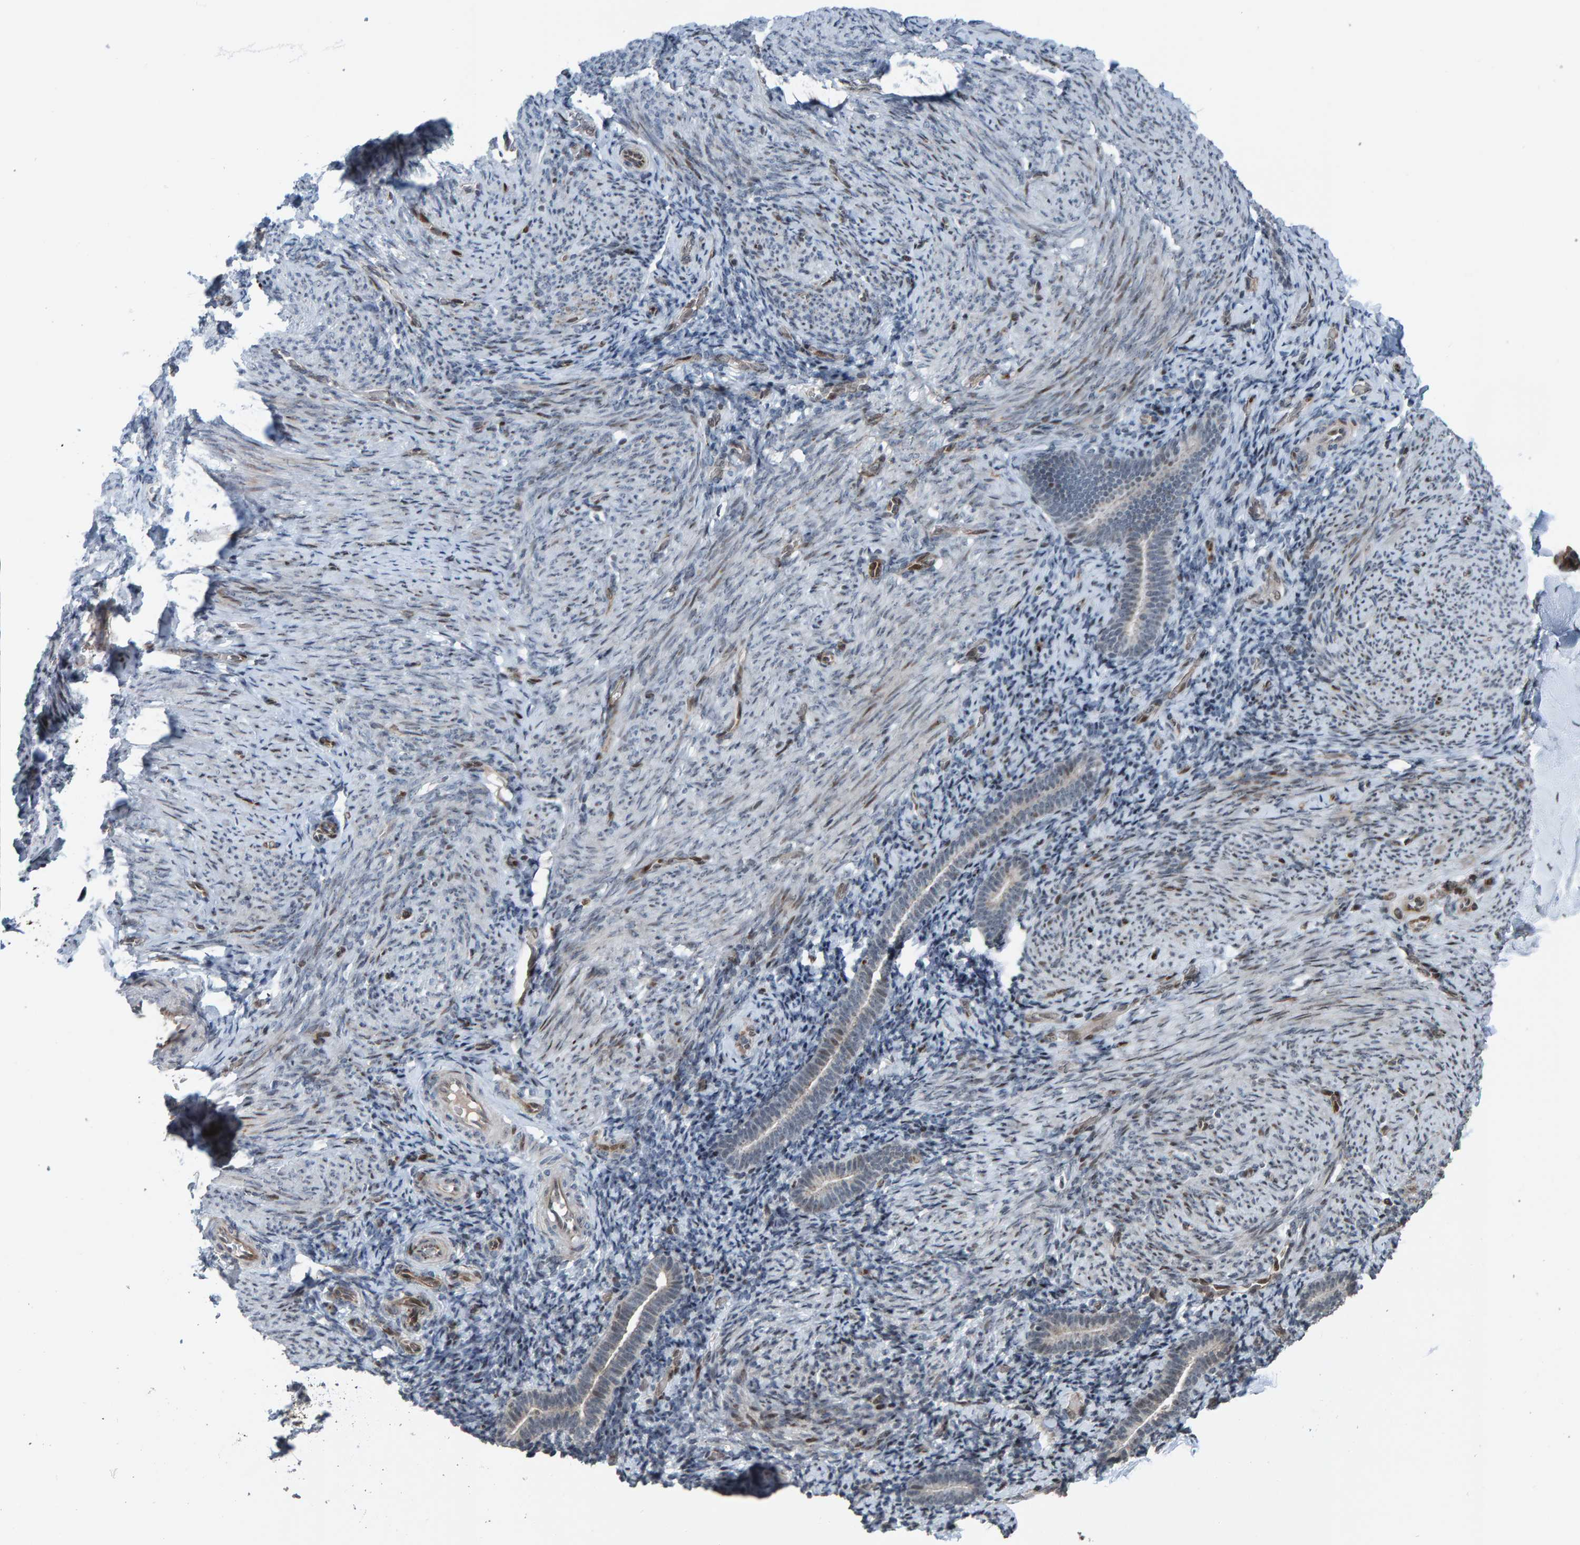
{"staining": {"intensity": "negative", "quantity": "none", "location": "none"}, "tissue": "endometrium", "cell_type": "Cells in endometrial stroma", "image_type": "normal", "snomed": [{"axis": "morphology", "description": "Normal tissue, NOS"}, {"axis": "topography", "description": "Endometrium"}], "caption": "The immunohistochemistry micrograph has no significant expression in cells in endometrial stroma of endometrium.", "gene": "ZNF366", "patient": {"sex": "female", "age": 51}}